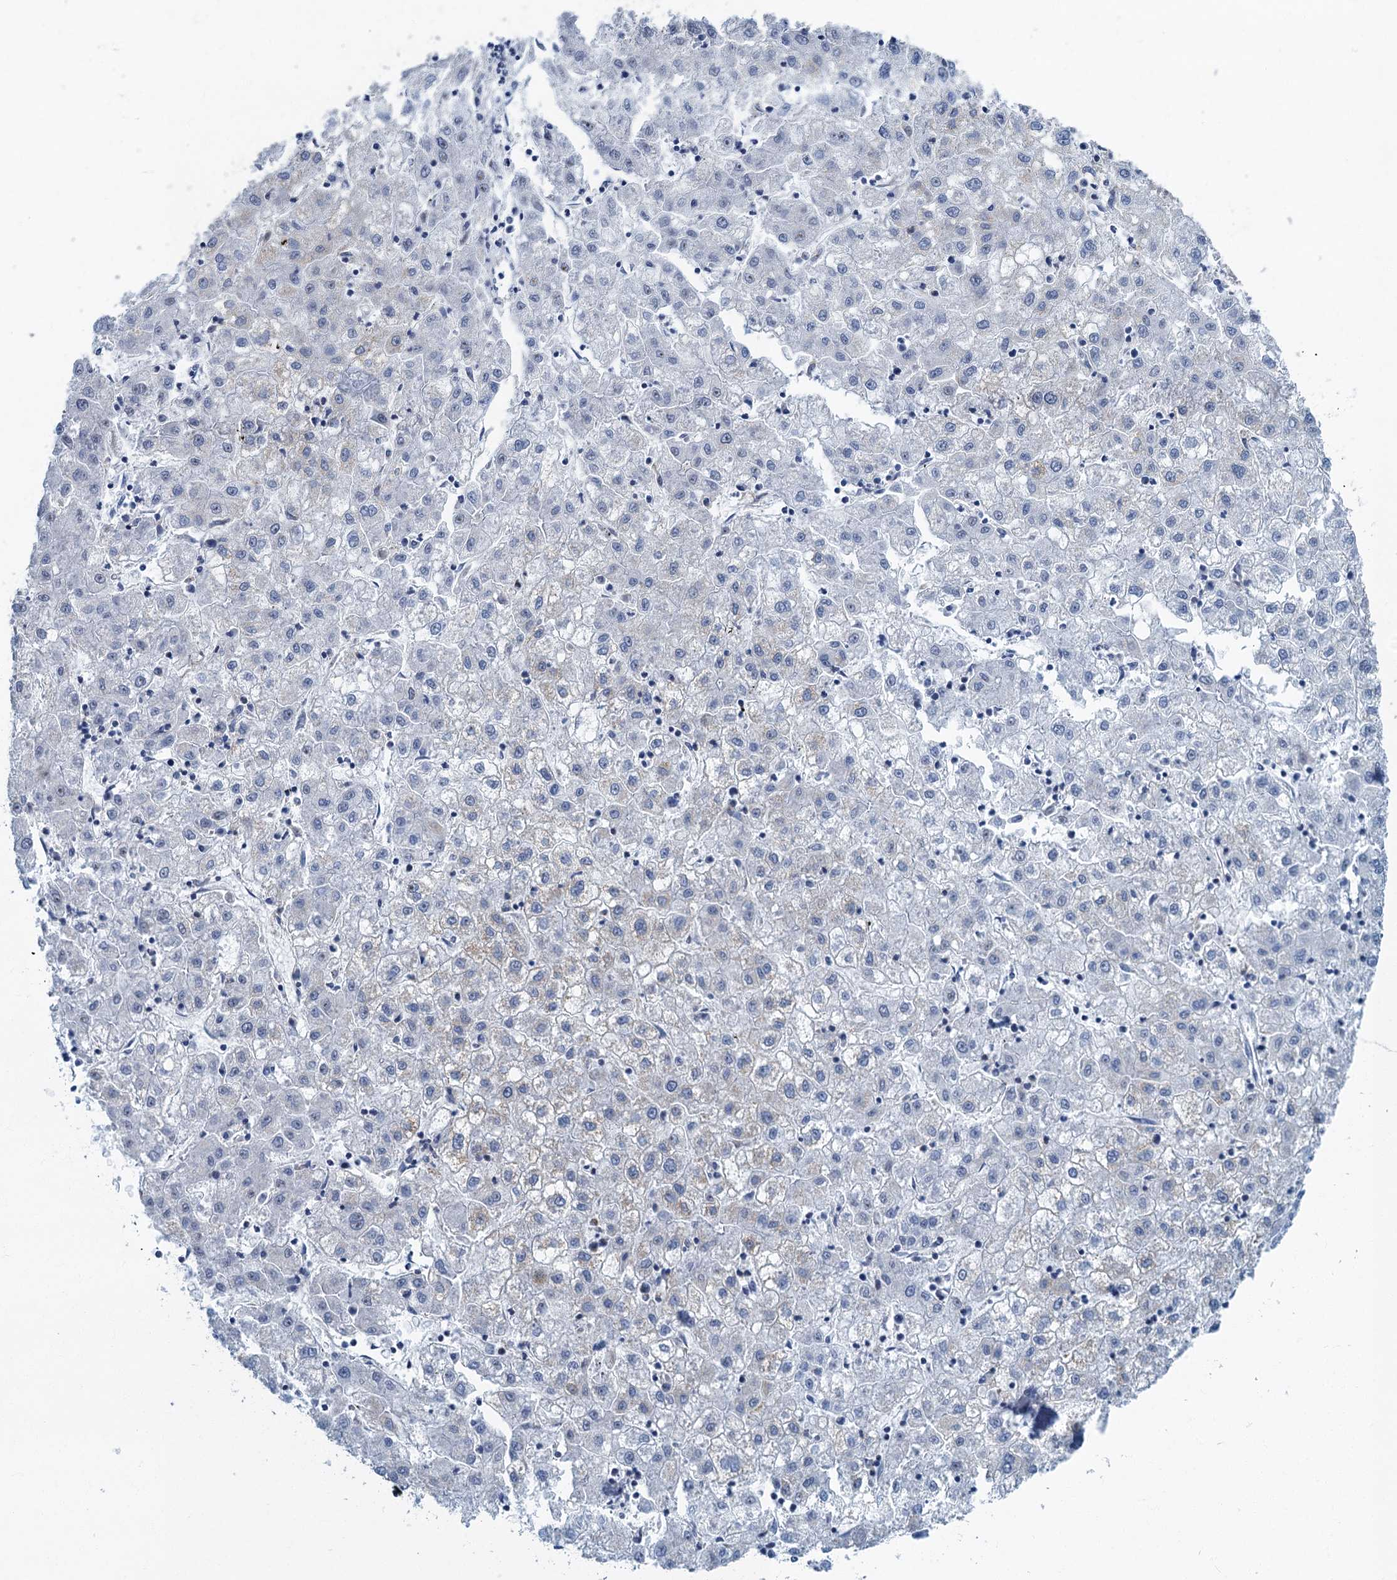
{"staining": {"intensity": "negative", "quantity": "none", "location": "none"}, "tissue": "liver cancer", "cell_type": "Tumor cells", "image_type": "cancer", "snomed": [{"axis": "morphology", "description": "Carcinoma, Hepatocellular, NOS"}, {"axis": "topography", "description": "Liver"}], "caption": "An immunohistochemistry (IHC) image of liver cancer (hepatocellular carcinoma) is shown. There is no staining in tumor cells of liver cancer (hepatocellular carcinoma). (DAB (3,3'-diaminobenzidine) immunohistochemistry with hematoxylin counter stain).", "gene": "RAD9B", "patient": {"sex": "male", "age": 72}}